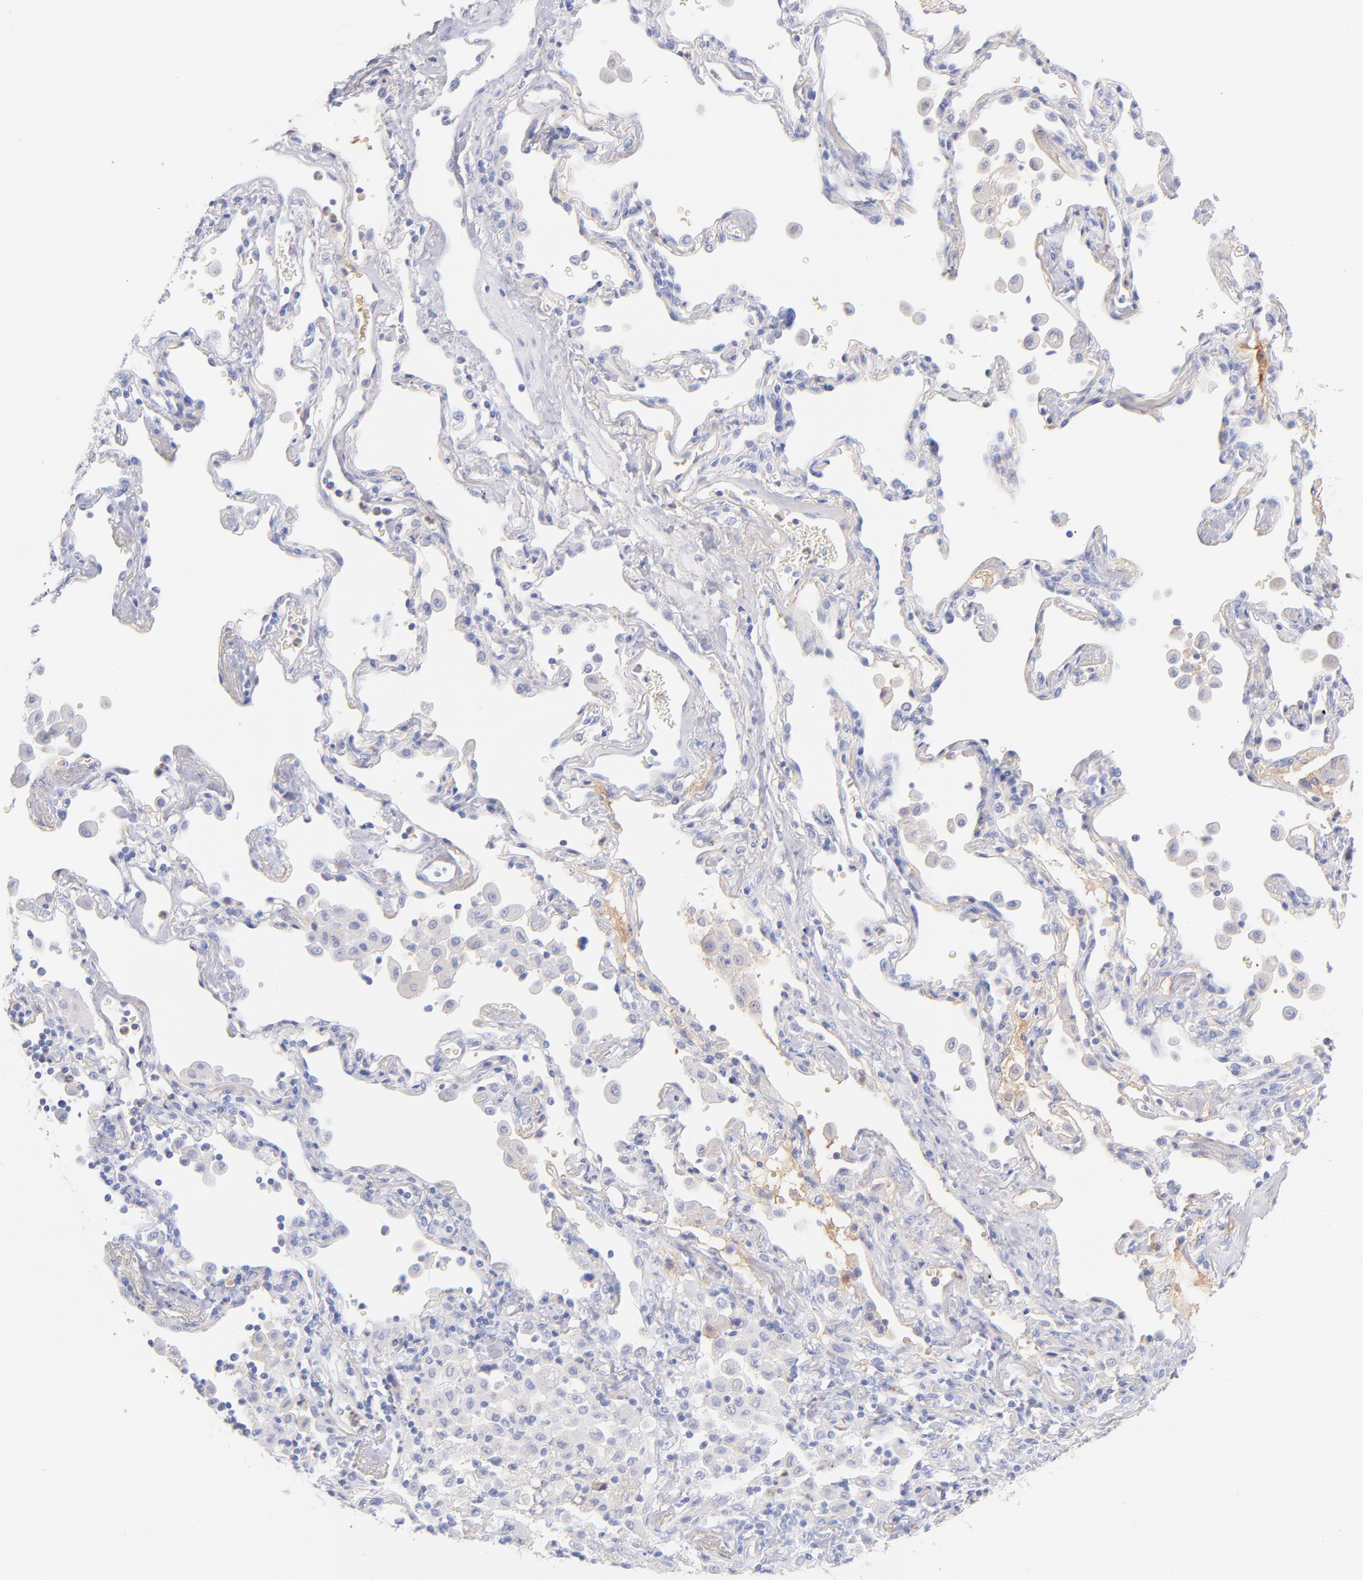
{"staining": {"intensity": "negative", "quantity": "none", "location": "none"}, "tissue": "lung cancer", "cell_type": "Tumor cells", "image_type": "cancer", "snomed": [{"axis": "morphology", "description": "Squamous cell carcinoma, NOS"}, {"axis": "topography", "description": "Lung"}], "caption": "Immunohistochemistry photomicrograph of squamous cell carcinoma (lung) stained for a protein (brown), which exhibits no expression in tumor cells.", "gene": "HP", "patient": {"sex": "female", "age": 67}}